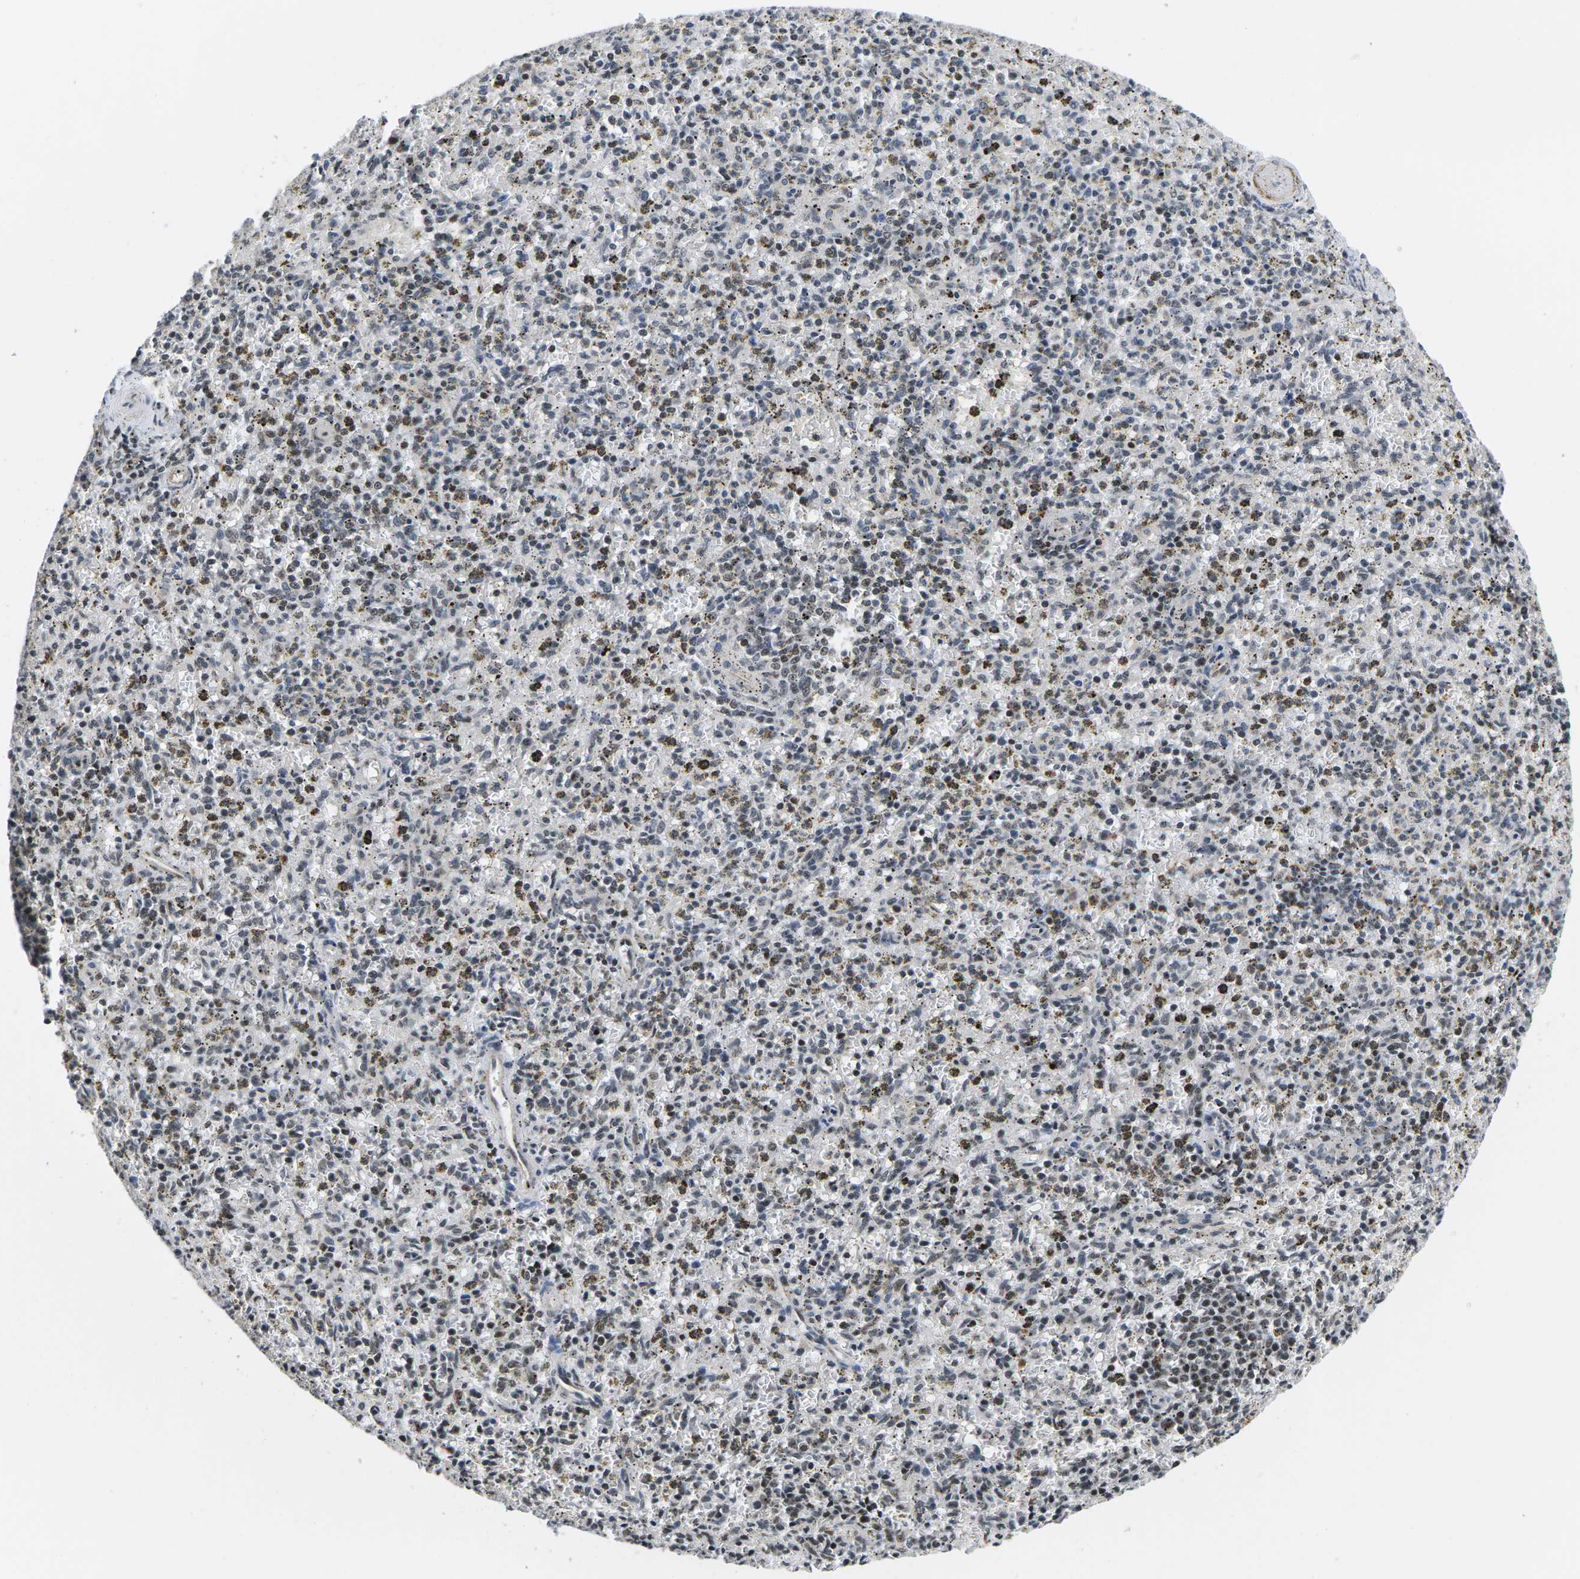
{"staining": {"intensity": "weak", "quantity": "<25%", "location": "nuclear"}, "tissue": "spleen", "cell_type": "Cells in red pulp", "image_type": "normal", "snomed": [{"axis": "morphology", "description": "Normal tissue, NOS"}, {"axis": "topography", "description": "Spleen"}], "caption": "Immunohistochemistry histopathology image of unremarkable spleen: human spleen stained with DAB reveals no significant protein staining in cells in red pulp.", "gene": "NSRP1", "patient": {"sex": "male", "age": 72}}